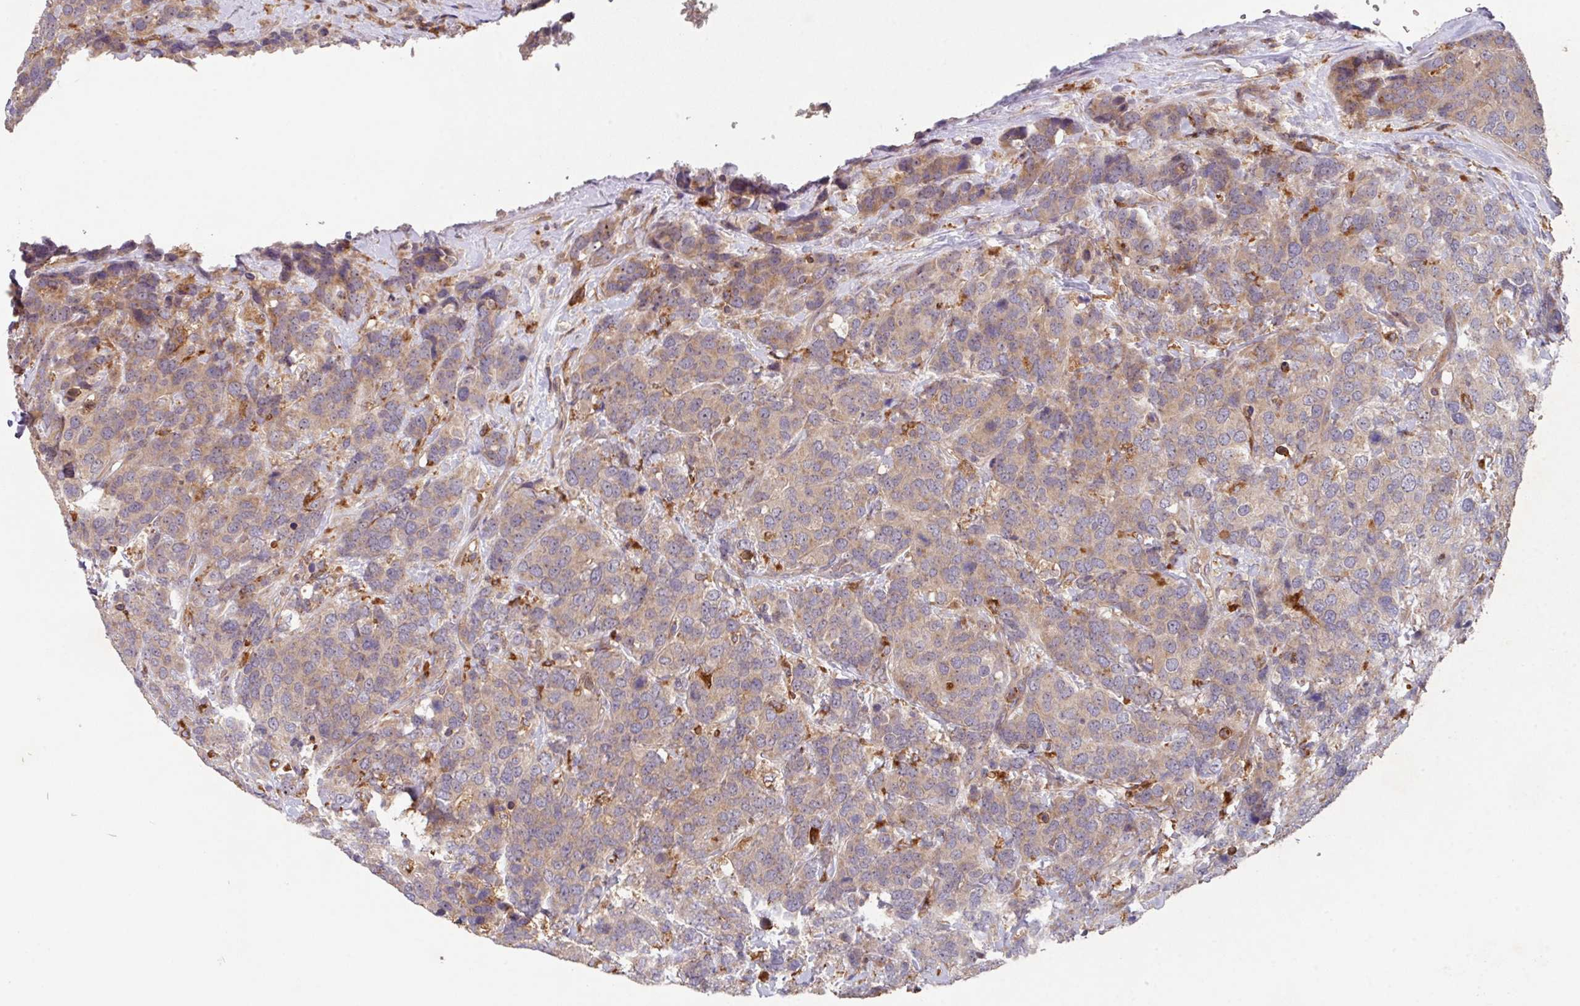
{"staining": {"intensity": "weak", "quantity": ">75%", "location": "cytoplasmic/membranous"}, "tissue": "breast cancer", "cell_type": "Tumor cells", "image_type": "cancer", "snomed": [{"axis": "morphology", "description": "Lobular carcinoma"}, {"axis": "topography", "description": "Breast"}], "caption": "A high-resolution photomicrograph shows immunohistochemistry staining of lobular carcinoma (breast), which shows weak cytoplasmic/membranous expression in about >75% of tumor cells.", "gene": "TRIM14", "patient": {"sex": "female", "age": 59}}